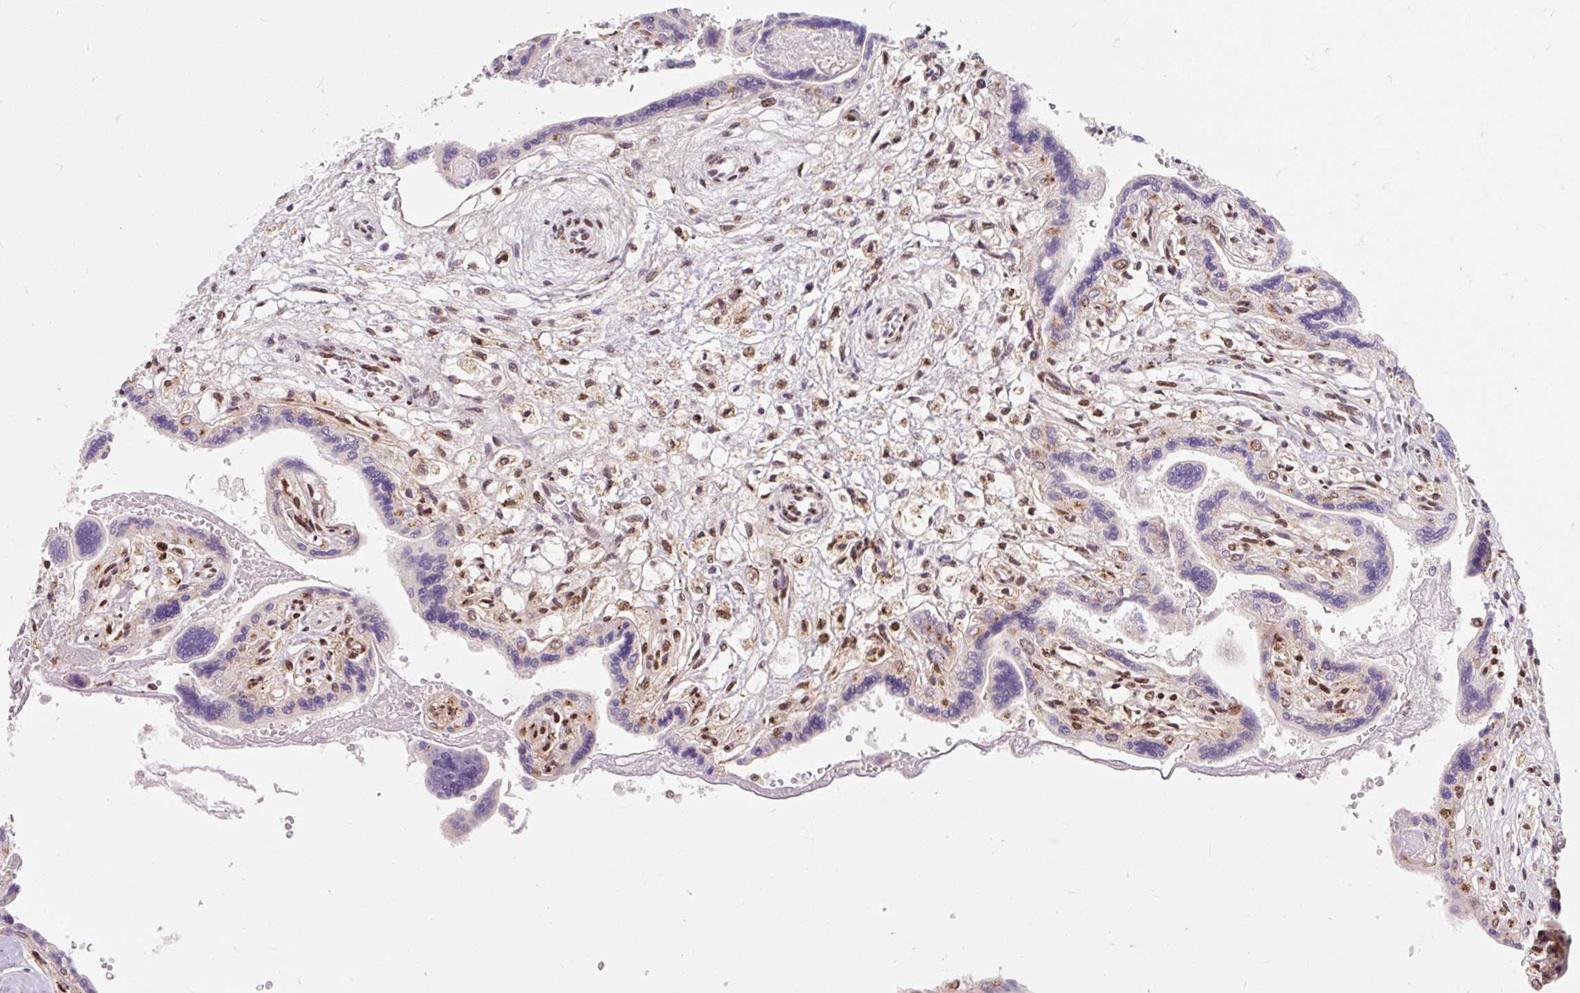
{"staining": {"intensity": "strong", "quantity": "25%-75%", "location": "nuclear"}, "tissue": "placenta", "cell_type": "Decidual cells", "image_type": "normal", "snomed": [{"axis": "morphology", "description": "Normal tissue, NOS"}, {"axis": "topography", "description": "Placenta"}], "caption": "Protein analysis of unremarkable placenta displays strong nuclear staining in about 25%-75% of decidual cells. (brown staining indicates protein expression, while blue staining denotes nuclei).", "gene": "BICRA", "patient": {"sex": "female", "age": 37}}